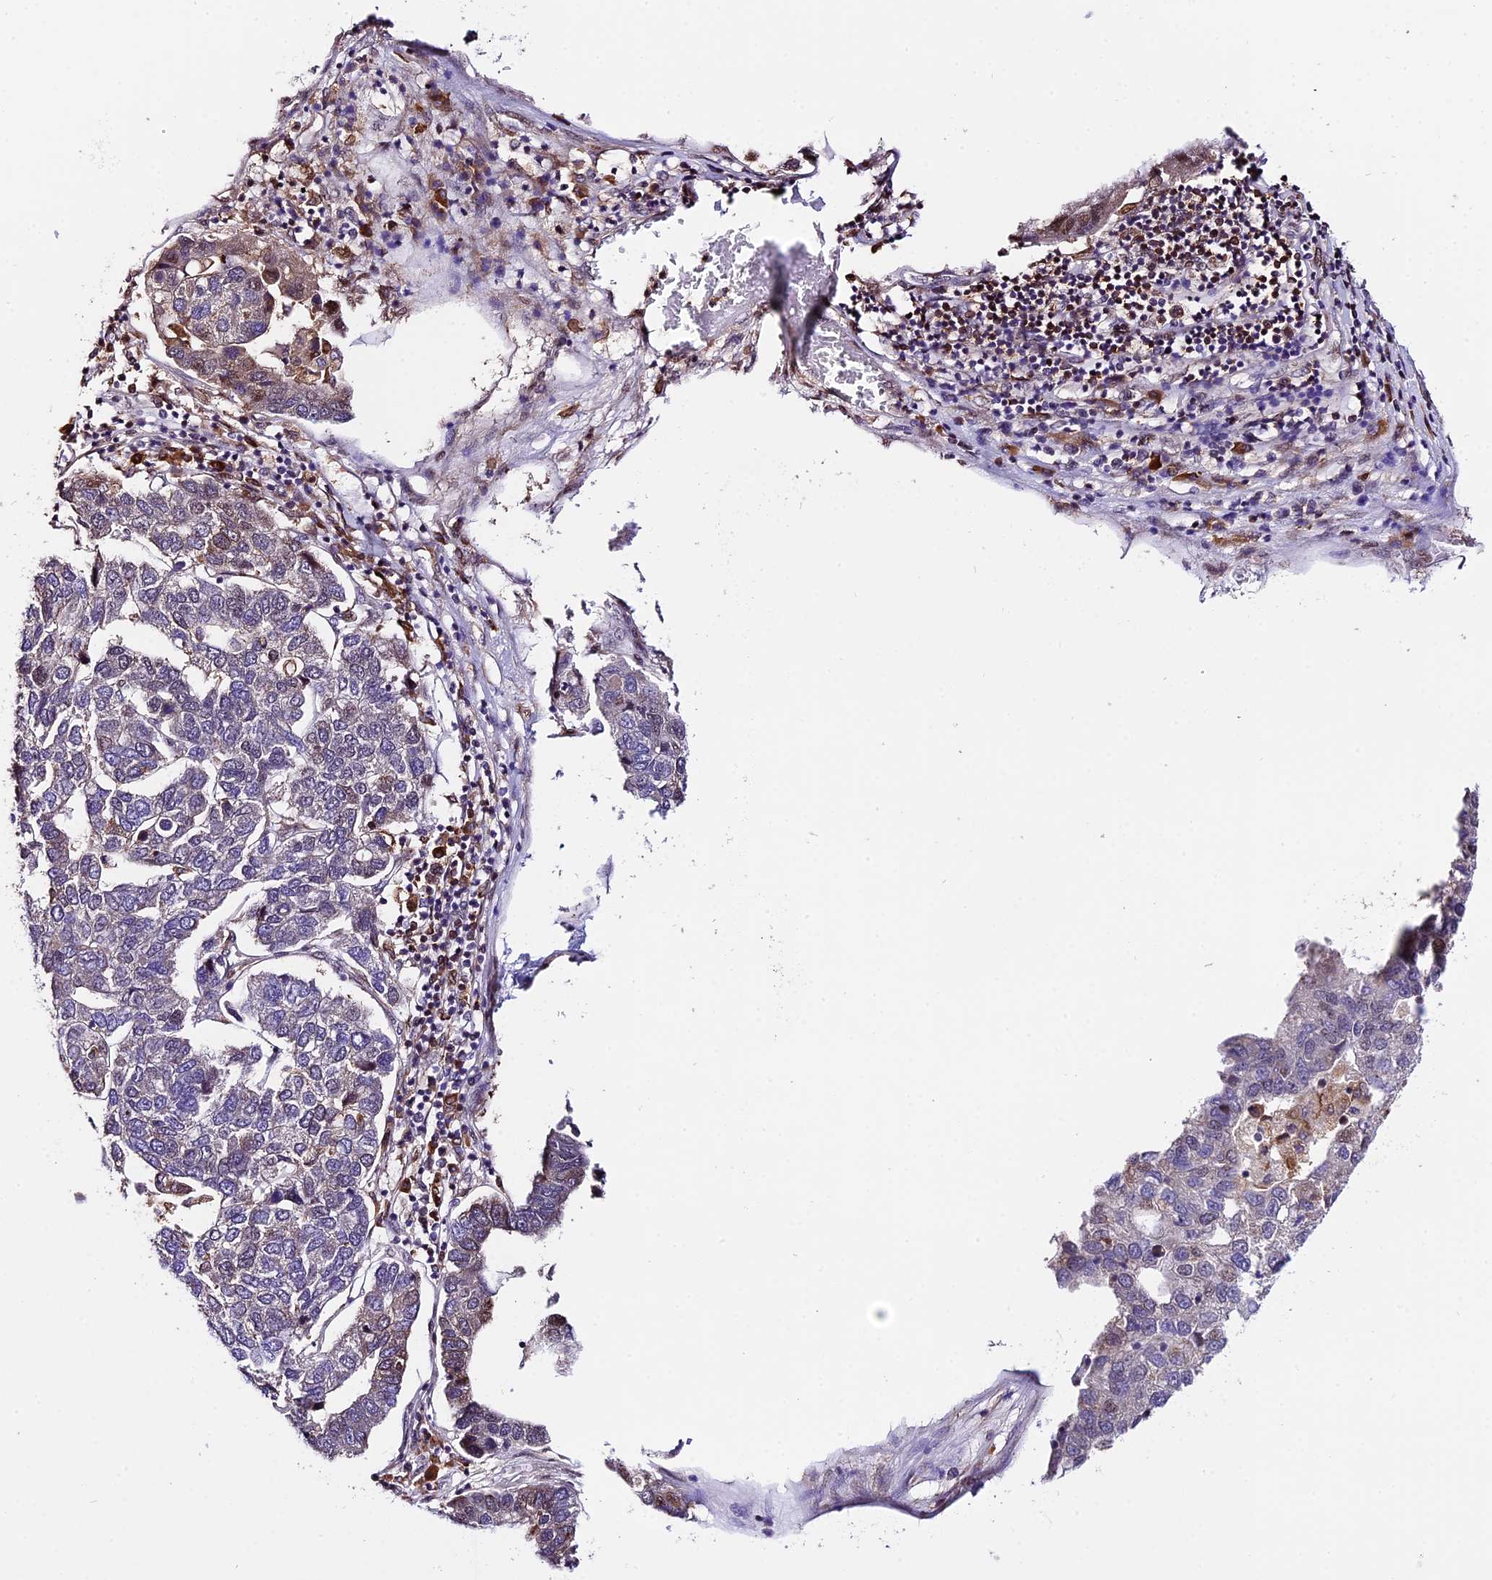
{"staining": {"intensity": "negative", "quantity": "none", "location": "none"}, "tissue": "pancreatic cancer", "cell_type": "Tumor cells", "image_type": "cancer", "snomed": [{"axis": "morphology", "description": "Adenocarcinoma, NOS"}, {"axis": "topography", "description": "Pancreas"}], "caption": "The immunohistochemistry image has no significant positivity in tumor cells of pancreatic cancer (adenocarcinoma) tissue. (Stains: DAB IHC with hematoxylin counter stain, Microscopy: brightfield microscopy at high magnification).", "gene": "HERPUD1", "patient": {"sex": "female", "age": 61}}